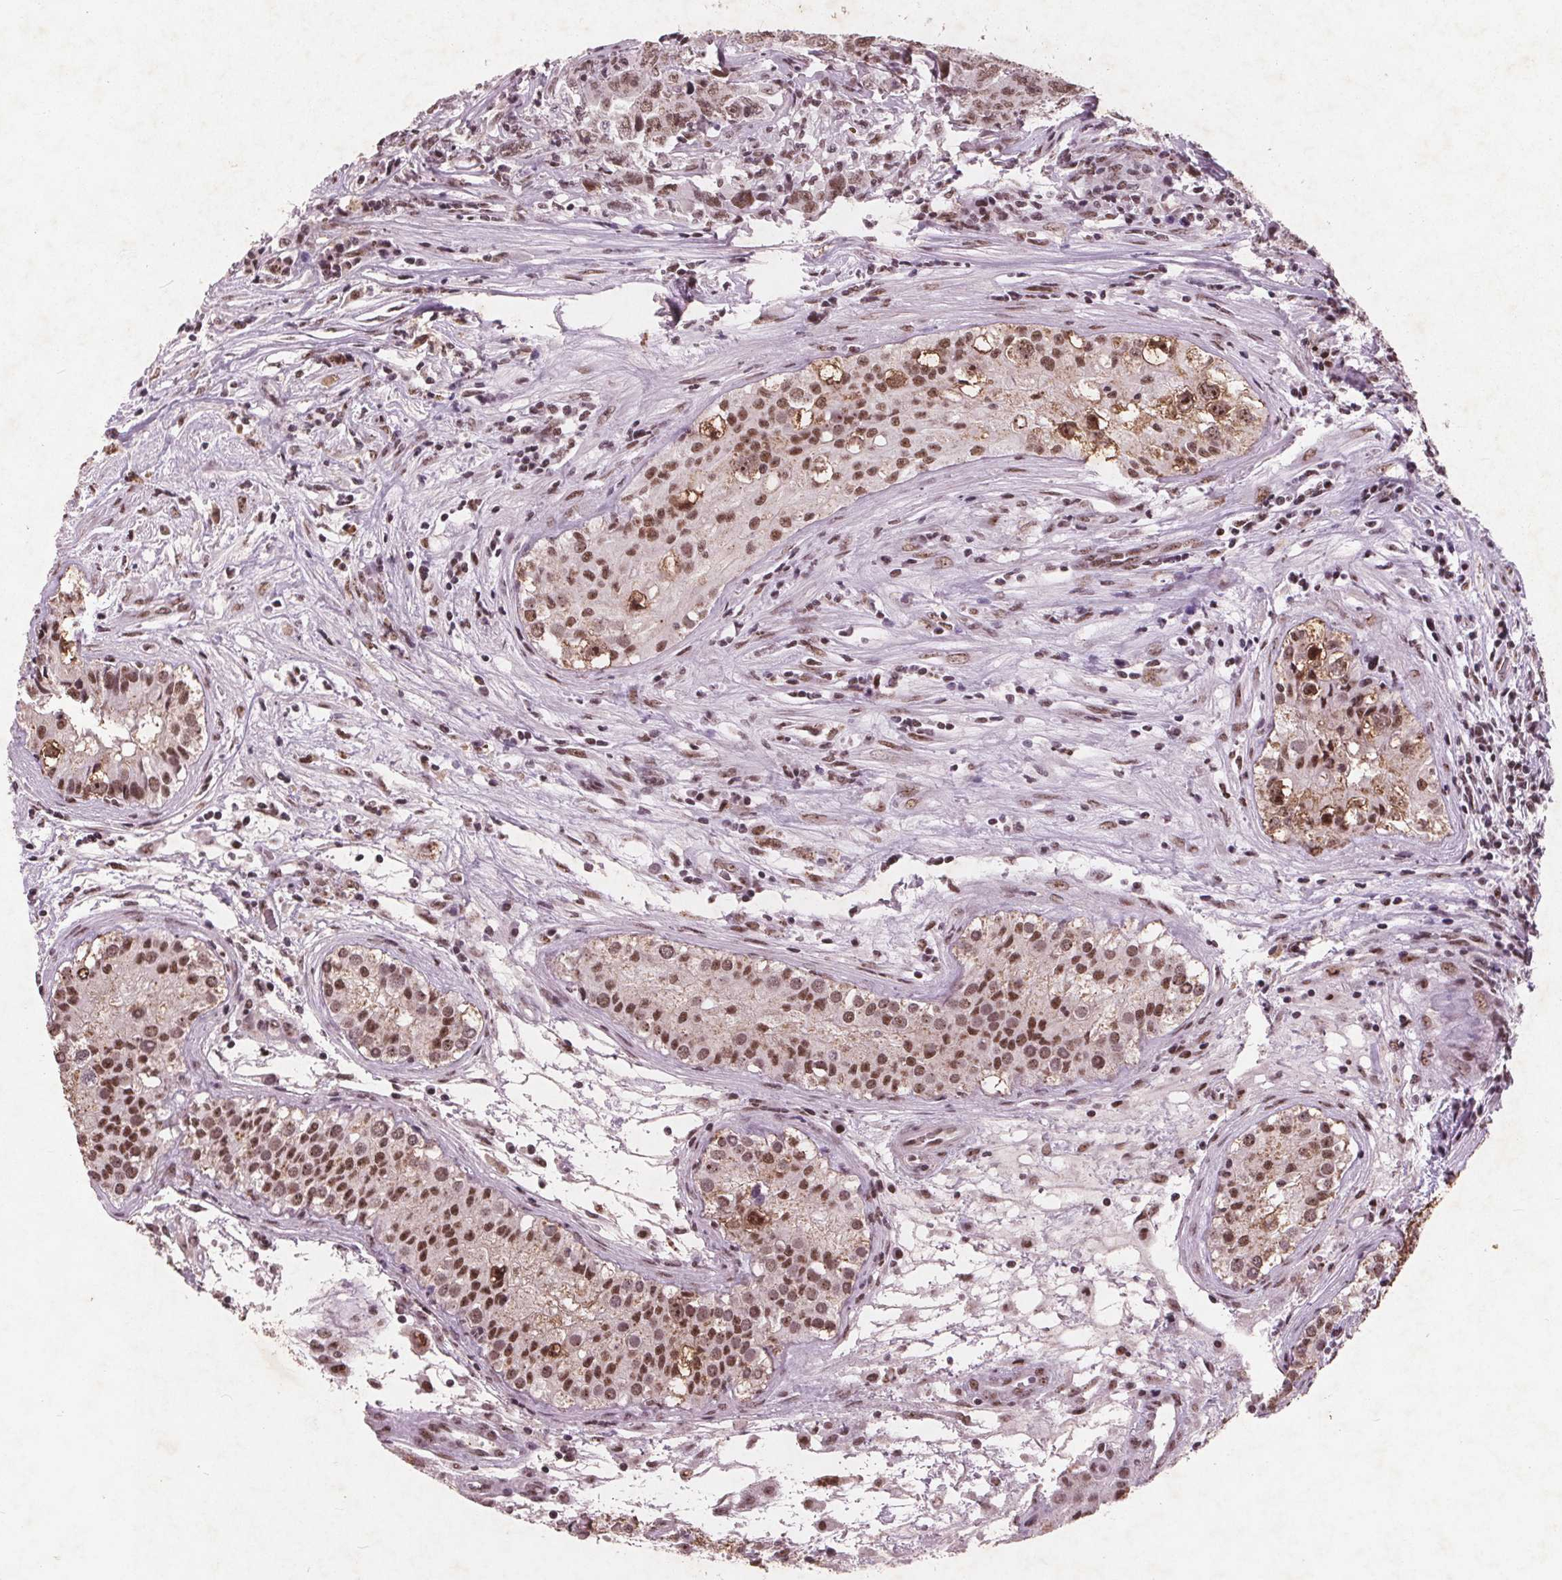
{"staining": {"intensity": "moderate", "quantity": ">75%", "location": "nuclear"}, "tissue": "testis cancer", "cell_type": "Tumor cells", "image_type": "cancer", "snomed": [{"axis": "morphology", "description": "Carcinoma, Embryonal, NOS"}, {"axis": "topography", "description": "Testis"}], "caption": "An image of testis embryonal carcinoma stained for a protein demonstrates moderate nuclear brown staining in tumor cells.", "gene": "RPS6KA2", "patient": {"sex": "male", "age": 24}}